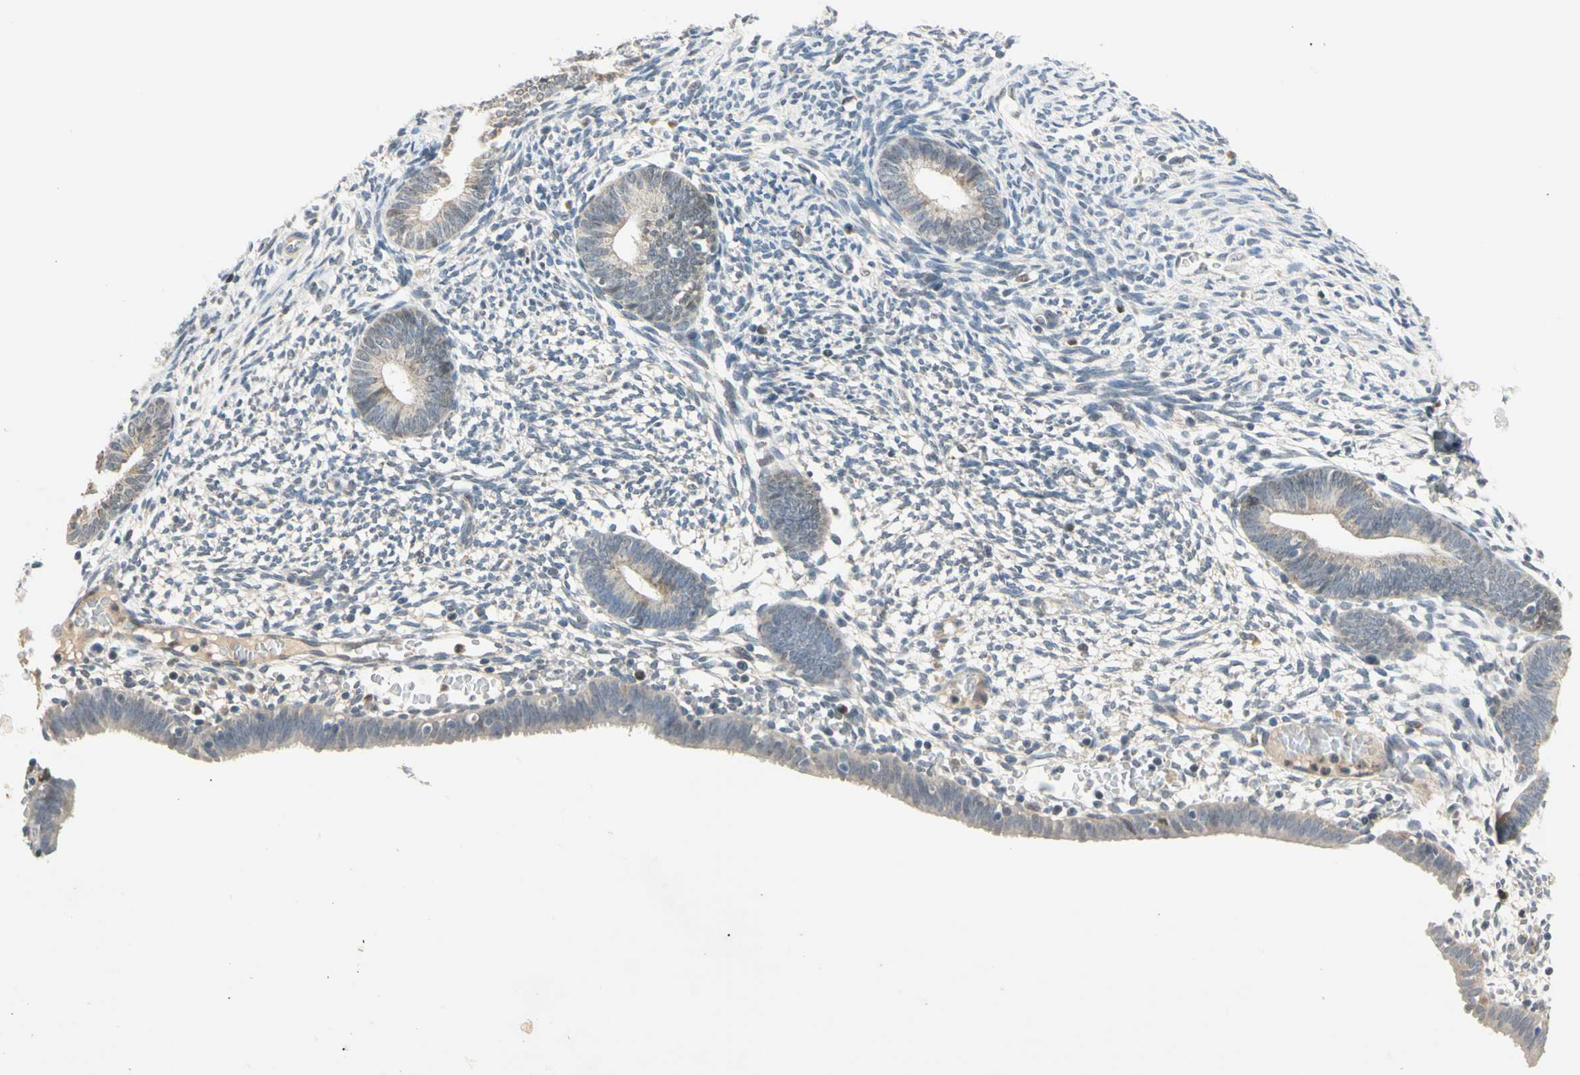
{"staining": {"intensity": "negative", "quantity": "none", "location": "none"}, "tissue": "endometrium", "cell_type": "Cells in endometrial stroma", "image_type": "normal", "snomed": [{"axis": "morphology", "description": "Normal tissue, NOS"}, {"axis": "morphology", "description": "Atrophy, NOS"}, {"axis": "topography", "description": "Uterus"}, {"axis": "topography", "description": "Endometrium"}], "caption": "Protein analysis of unremarkable endometrium reveals no significant expression in cells in endometrial stroma. (DAB immunohistochemistry visualized using brightfield microscopy, high magnification).", "gene": "RIOX2", "patient": {"sex": "female", "age": 68}}